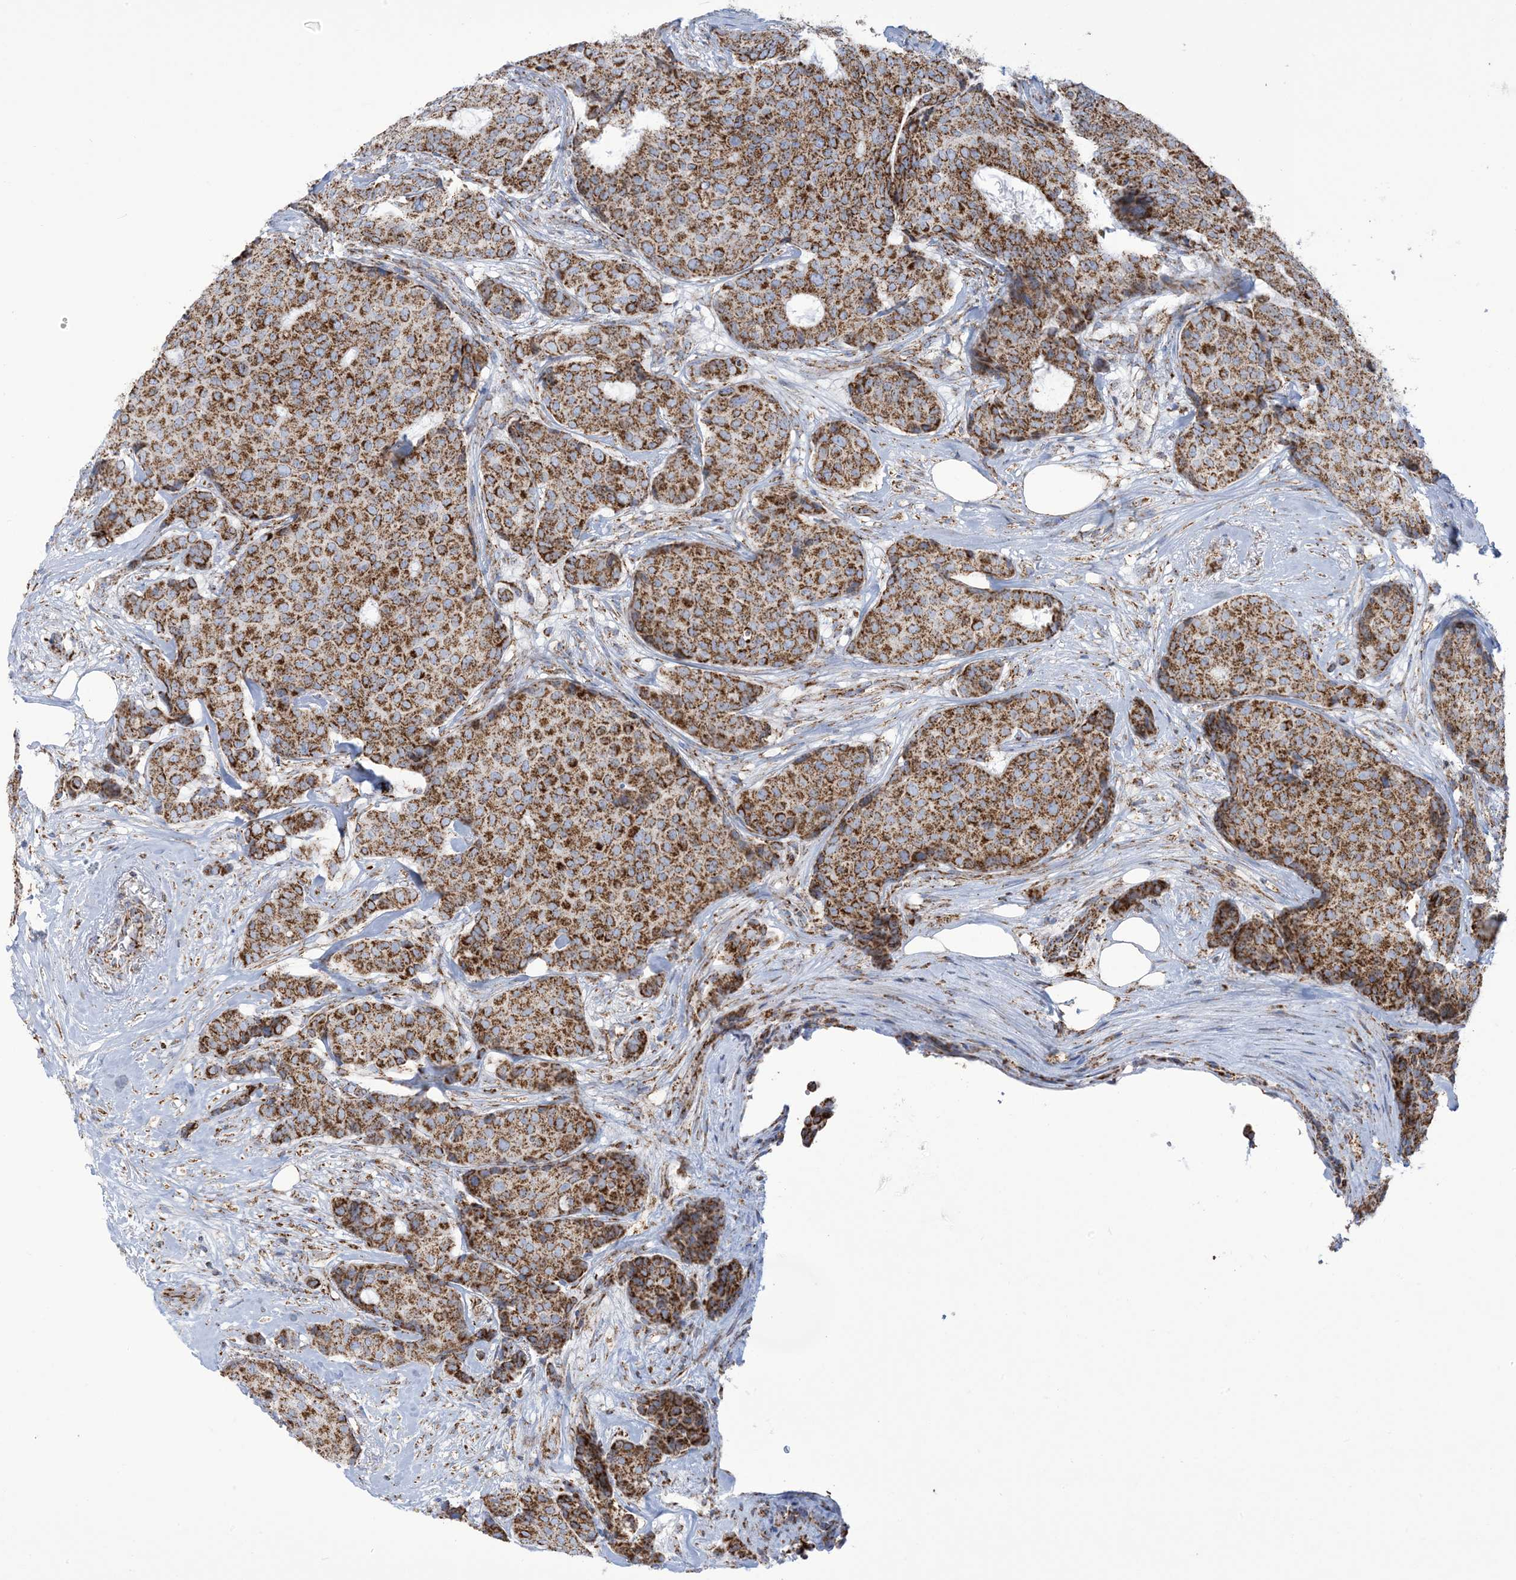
{"staining": {"intensity": "strong", "quantity": ">75%", "location": "cytoplasmic/membranous"}, "tissue": "breast cancer", "cell_type": "Tumor cells", "image_type": "cancer", "snomed": [{"axis": "morphology", "description": "Duct carcinoma"}, {"axis": "topography", "description": "Breast"}], "caption": "This is a histology image of immunohistochemistry staining of breast cancer (invasive ductal carcinoma), which shows strong expression in the cytoplasmic/membranous of tumor cells.", "gene": "SAMM50", "patient": {"sex": "female", "age": 75}}